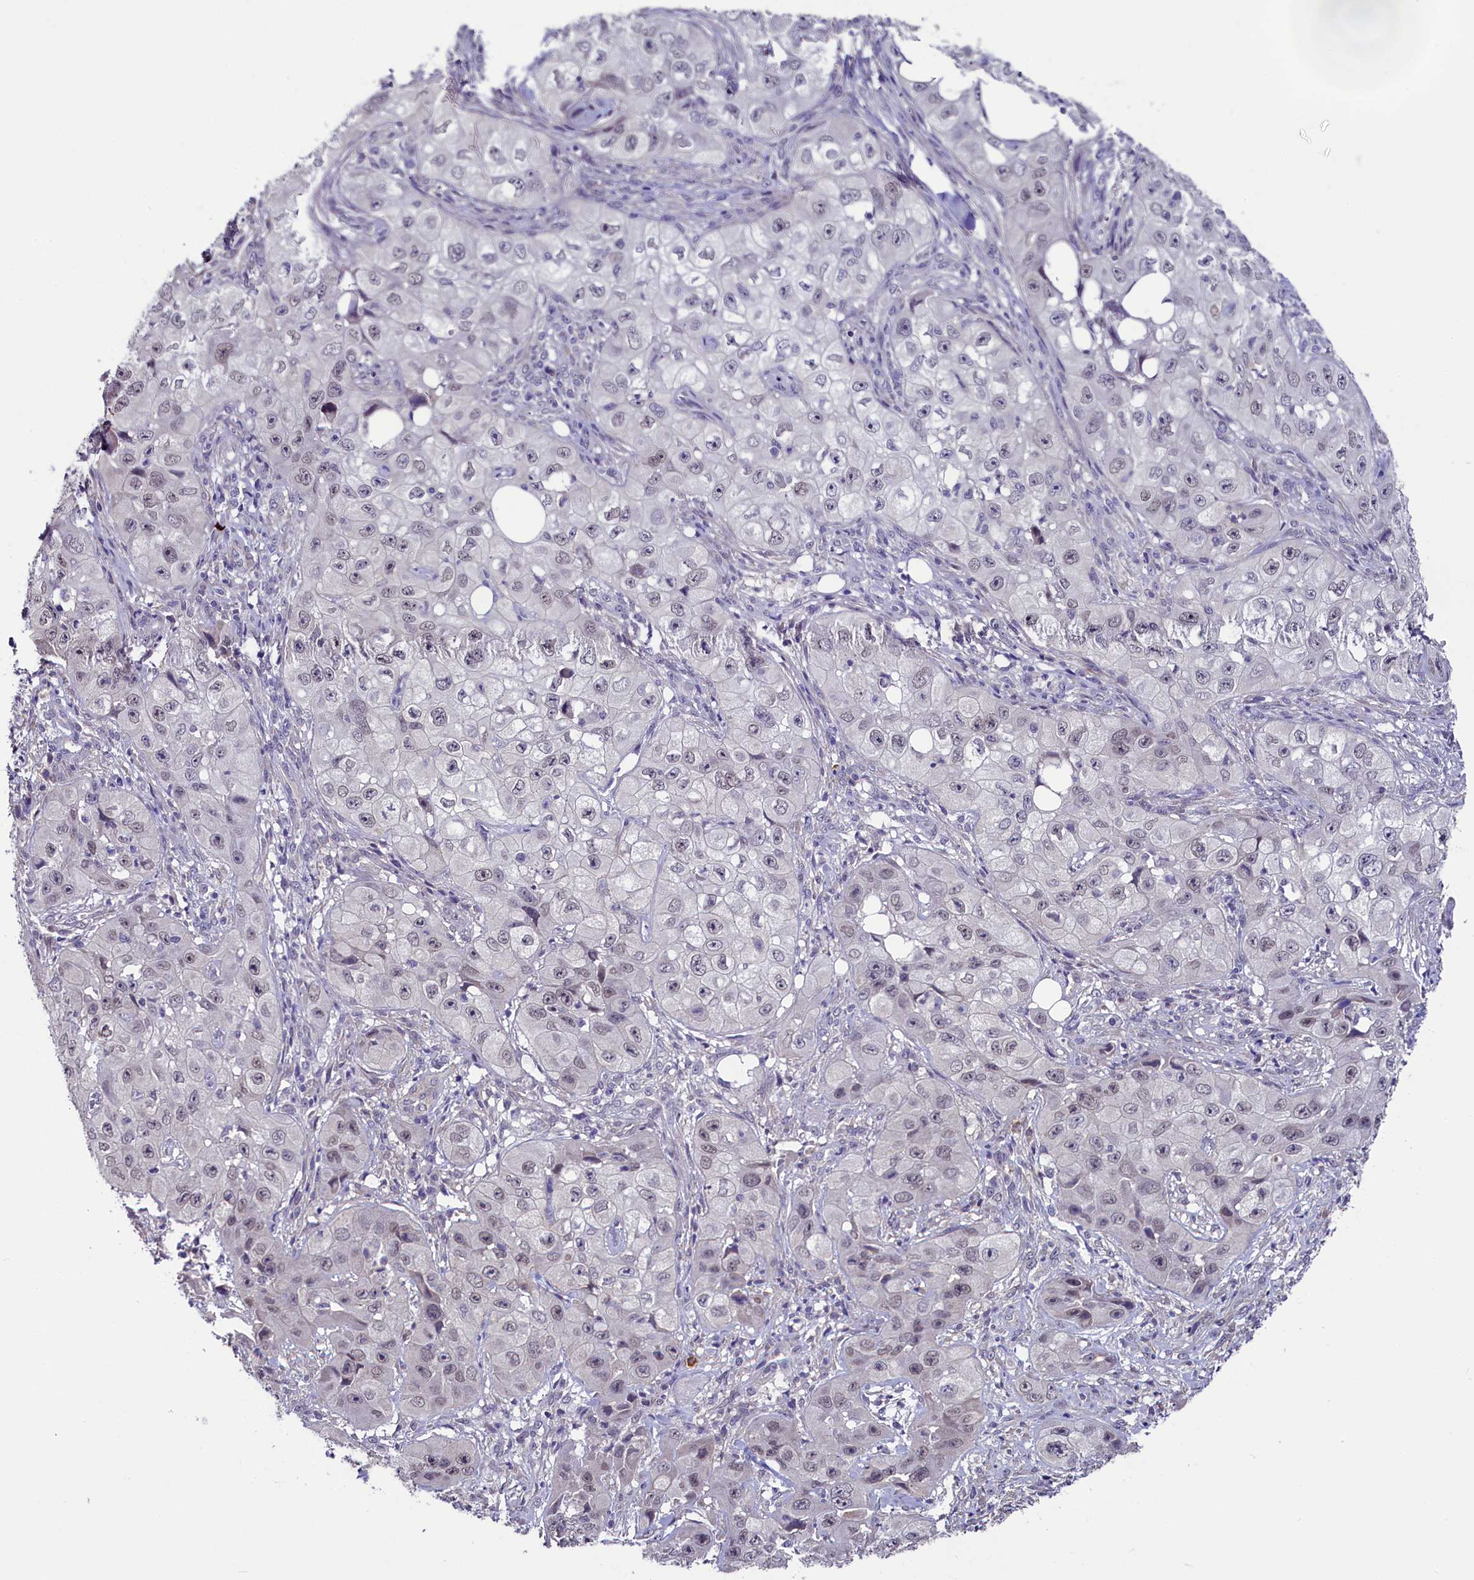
{"staining": {"intensity": "weak", "quantity": "<25%", "location": "nuclear"}, "tissue": "skin cancer", "cell_type": "Tumor cells", "image_type": "cancer", "snomed": [{"axis": "morphology", "description": "Squamous cell carcinoma, NOS"}, {"axis": "topography", "description": "Skin"}, {"axis": "topography", "description": "Subcutis"}], "caption": "High magnification brightfield microscopy of squamous cell carcinoma (skin) stained with DAB (brown) and counterstained with hematoxylin (blue): tumor cells show no significant staining.", "gene": "SLC39A6", "patient": {"sex": "male", "age": 73}}